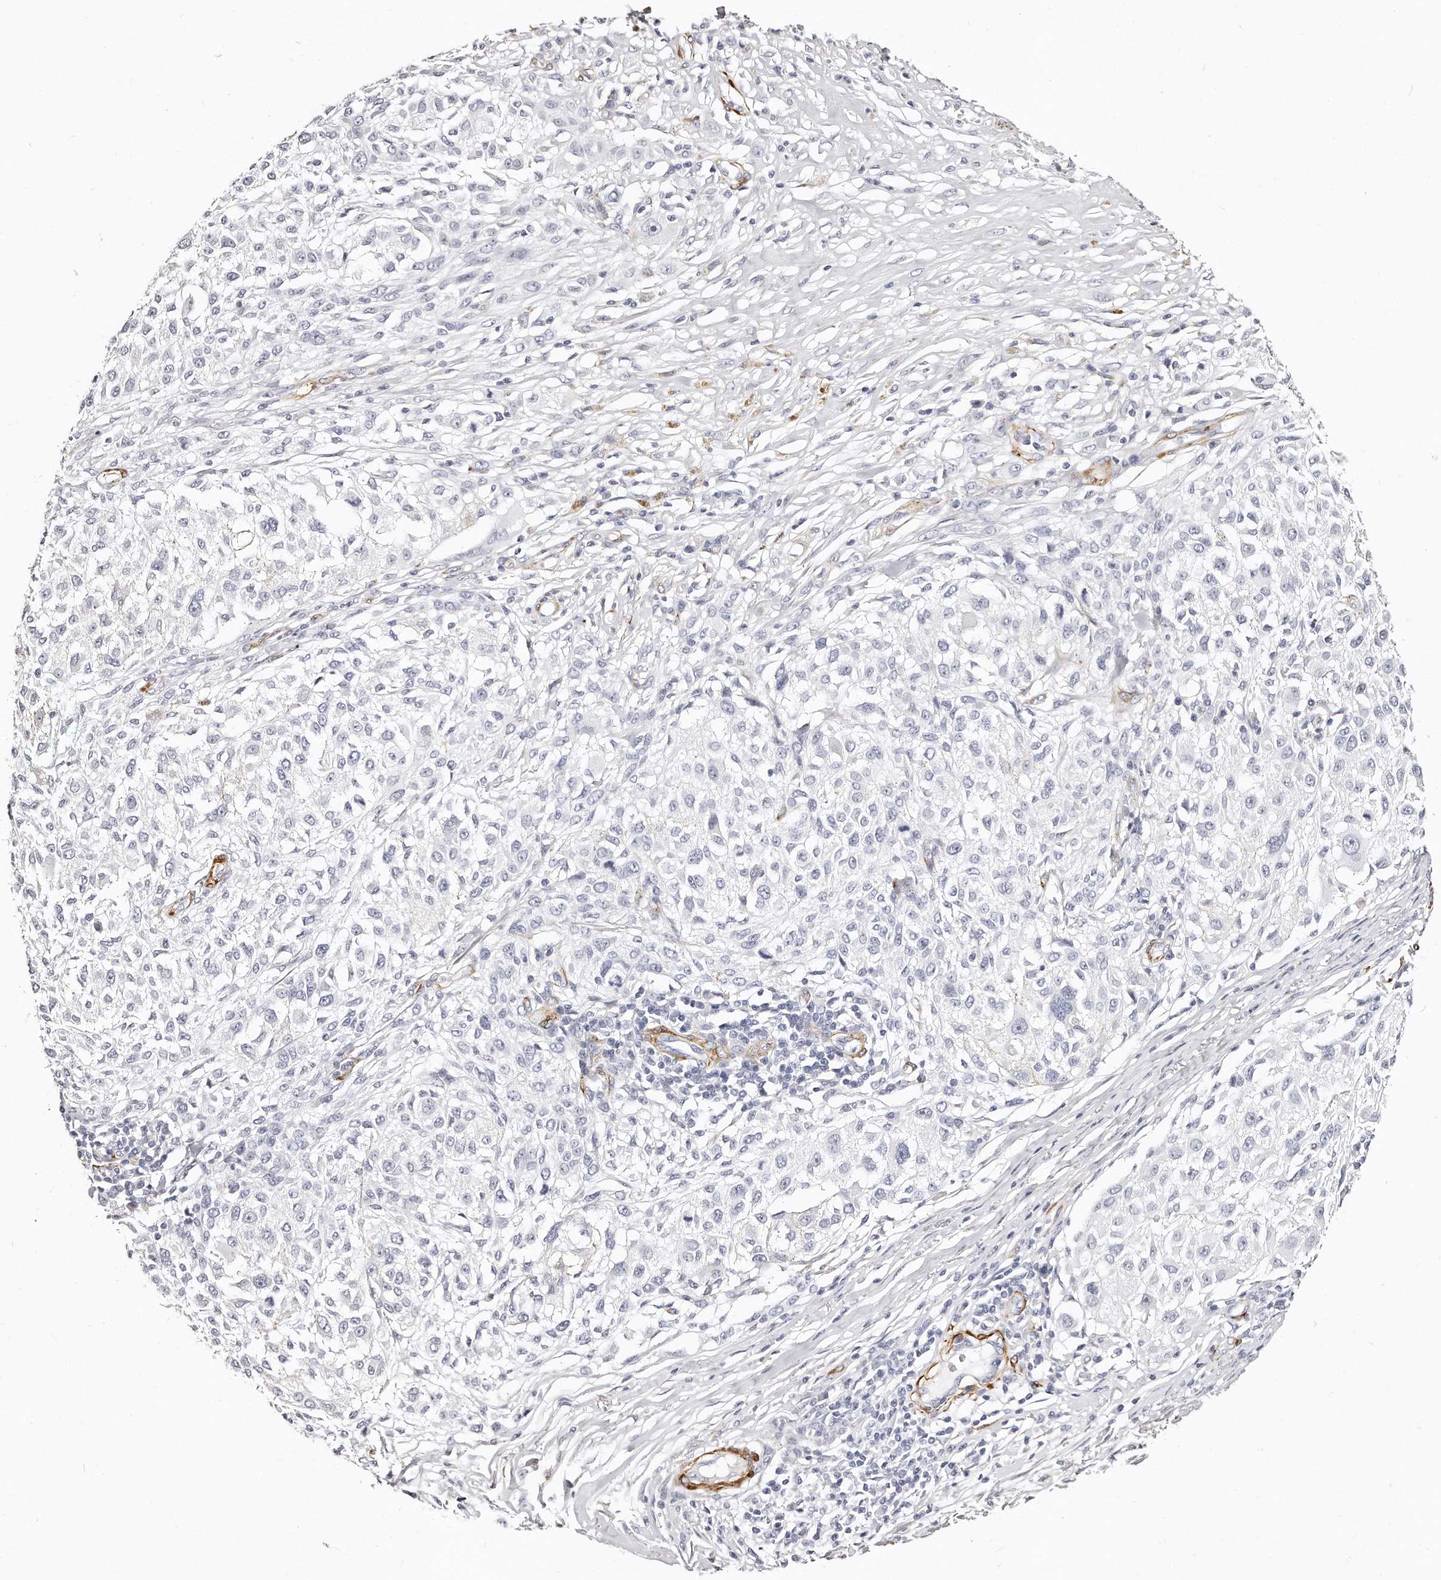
{"staining": {"intensity": "negative", "quantity": "none", "location": "none"}, "tissue": "melanoma", "cell_type": "Tumor cells", "image_type": "cancer", "snomed": [{"axis": "morphology", "description": "Necrosis, NOS"}, {"axis": "morphology", "description": "Malignant melanoma, NOS"}, {"axis": "topography", "description": "Skin"}], "caption": "High power microscopy image of an immunohistochemistry photomicrograph of melanoma, revealing no significant staining in tumor cells.", "gene": "LMOD1", "patient": {"sex": "female", "age": 87}}